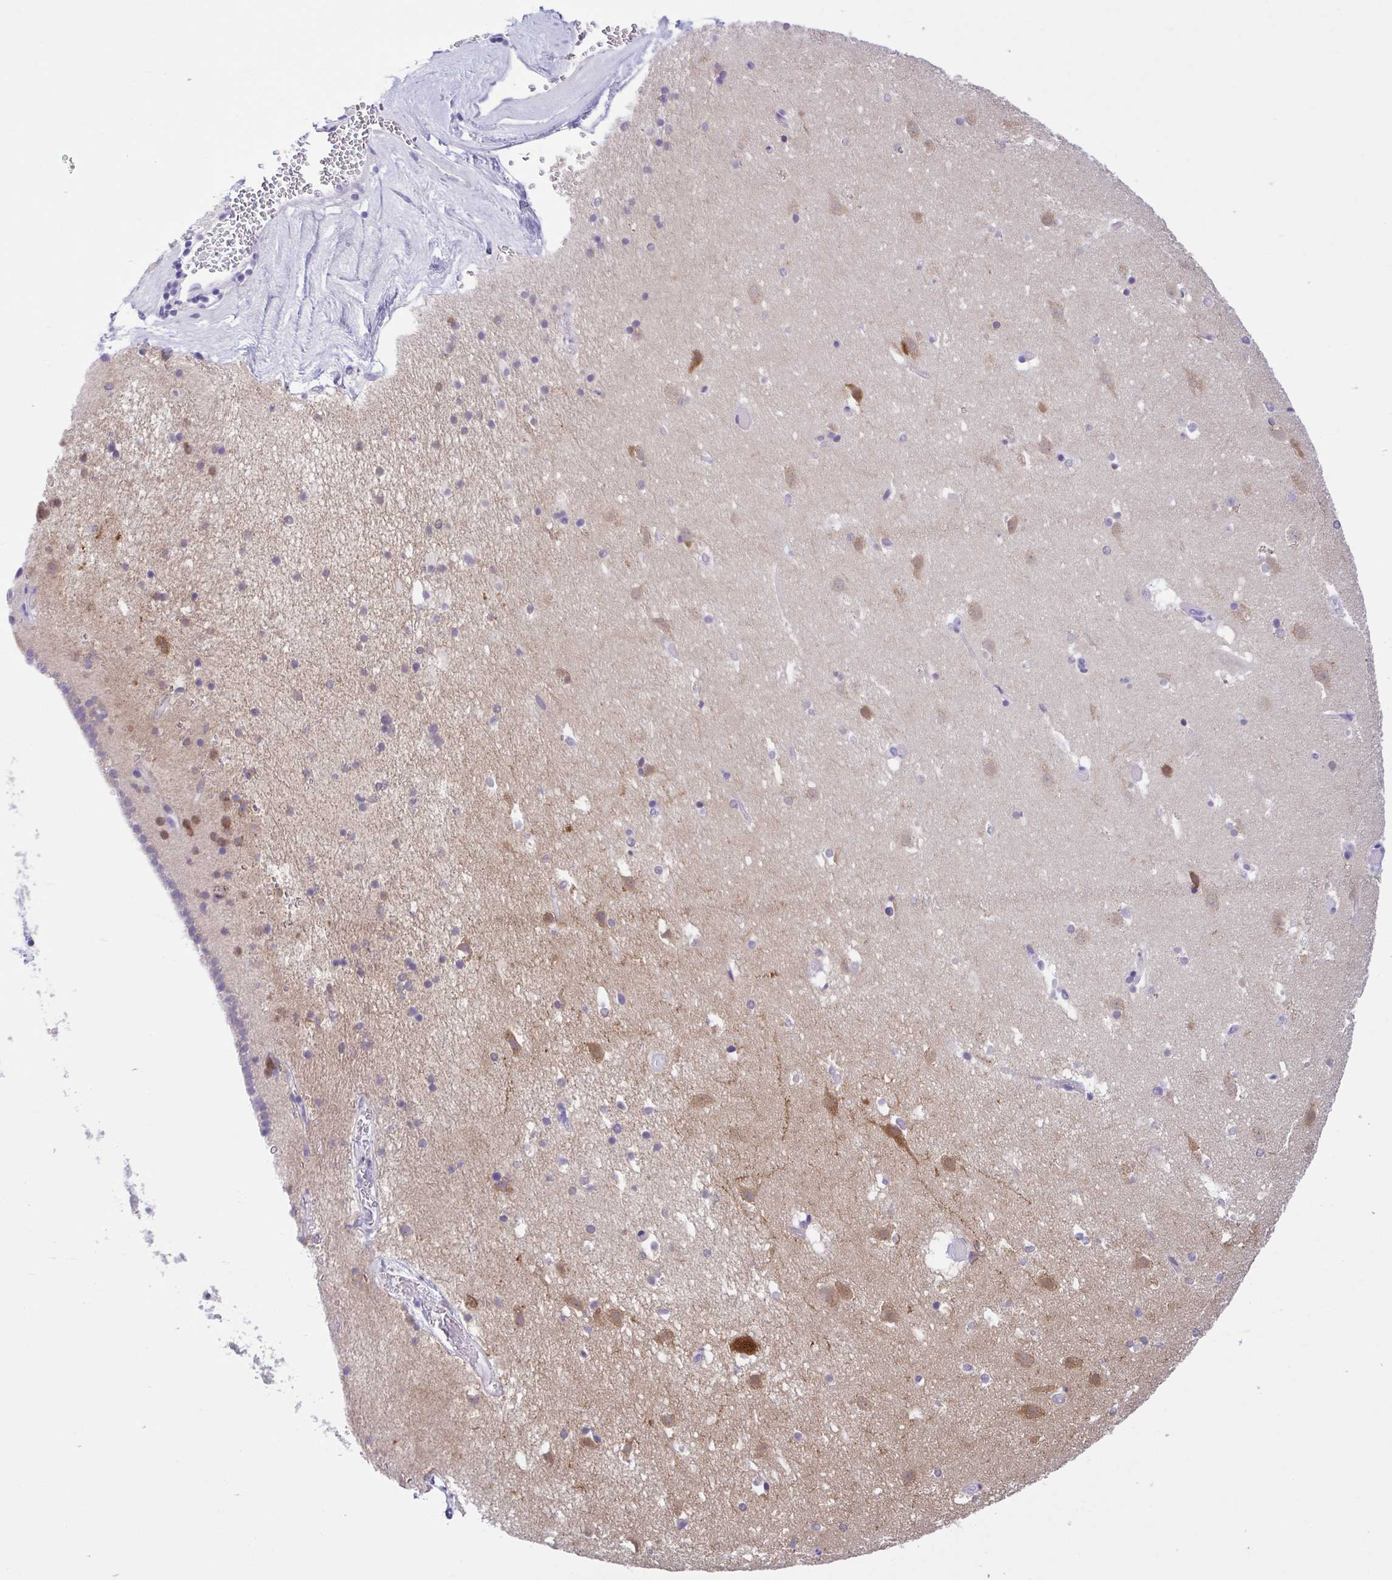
{"staining": {"intensity": "negative", "quantity": "none", "location": "none"}, "tissue": "caudate", "cell_type": "Glial cells", "image_type": "normal", "snomed": [{"axis": "morphology", "description": "Normal tissue, NOS"}, {"axis": "topography", "description": "Lateral ventricle wall"}], "caption": "Glial cells show no significant staining in benign caudate.", "gene": "ENSG00000274792", "patient": {"sex": "male", "age": 37}}